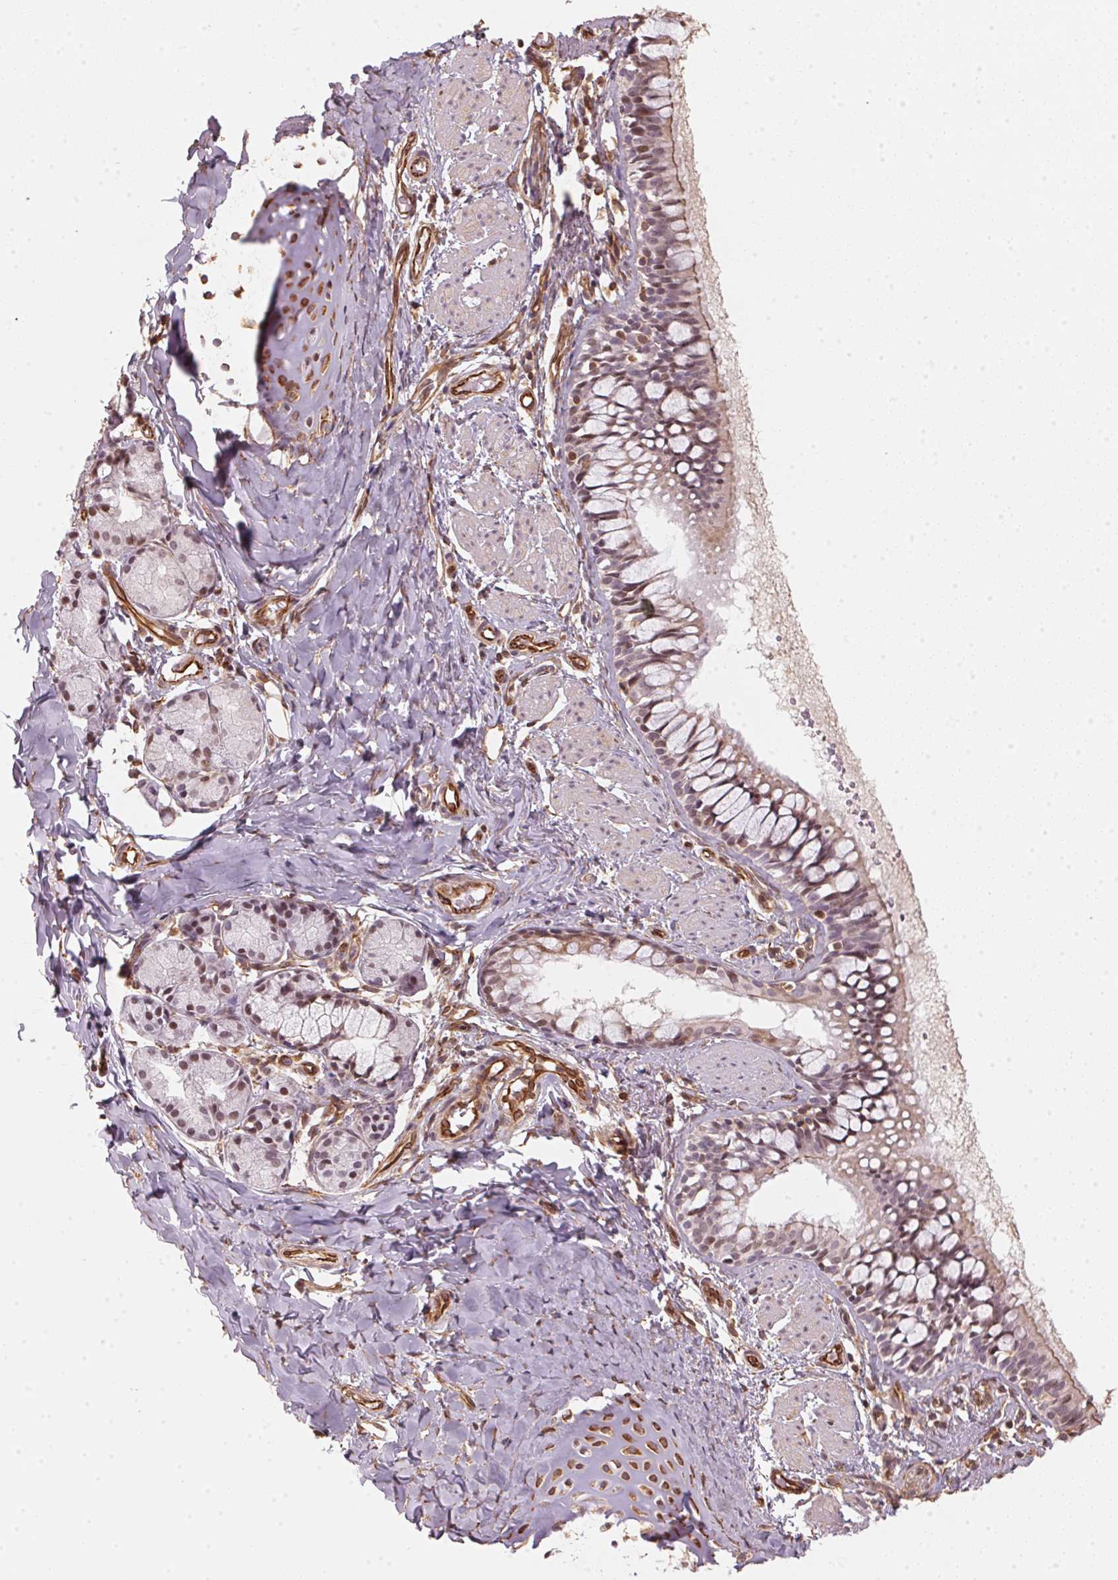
{"staining": {"intensity": "moderate", "quantity": "<25%", "location": "nuclear"}, "tissue": "bronchus", "cell_type": "Respiratory epithelial cells", "image_type": "normal", "snomed": [{"axis": "morphology", "description": "Normal tissue, NOS"}, {"axis": "topography", "description": "Bronchus"}], "caption": "A low amount of moderate nuclear expression is identified in about <25% of respiratory epithelial cells in benign bronchus.", "gene": "FOXR2", "patient": {"sex": "male", "age": 1}}